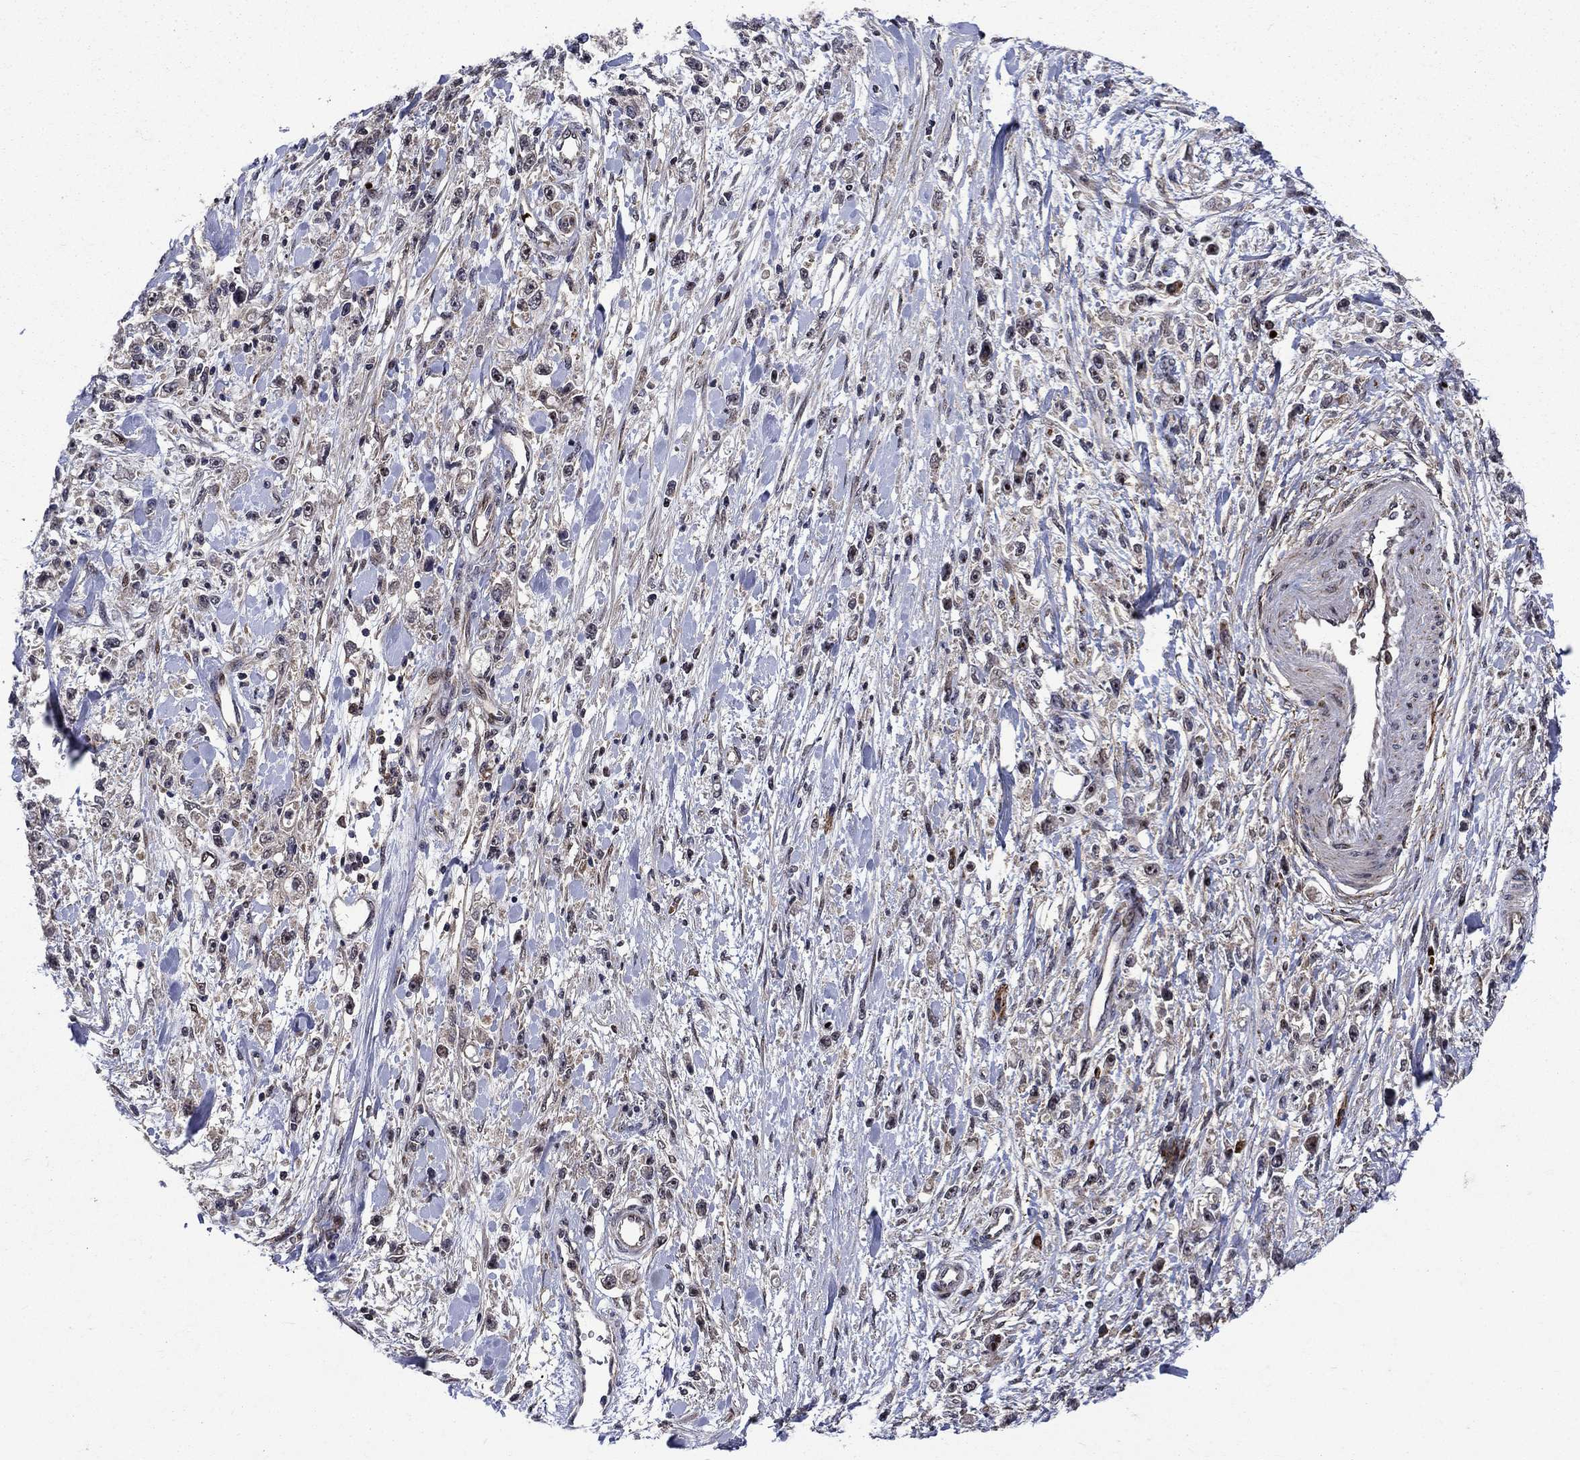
{"staining": {"intensity": "moderate", "quantity": "<25%", "location": "nuclear"}, "tissue": "stomach cancer", "cell_type": "Tumor cells", "image_type": "cancer", "snomed": [{"axis": "morphology", "description": "Adenocarcinoma, NOS"}, {"axis": "topography", "description": "Stomach"}], "caption": "Adenocarcinoma (stomach) stained with IHC reveals moderate nuclear staining in about <25% of tumor cells. (Stains: DAB in brown, nuclei in blue, Microscopy: brightfield microscopy at high magnification).", "gene": "AGTPBP1", "patient": {"sex": "female", "age": 59}}